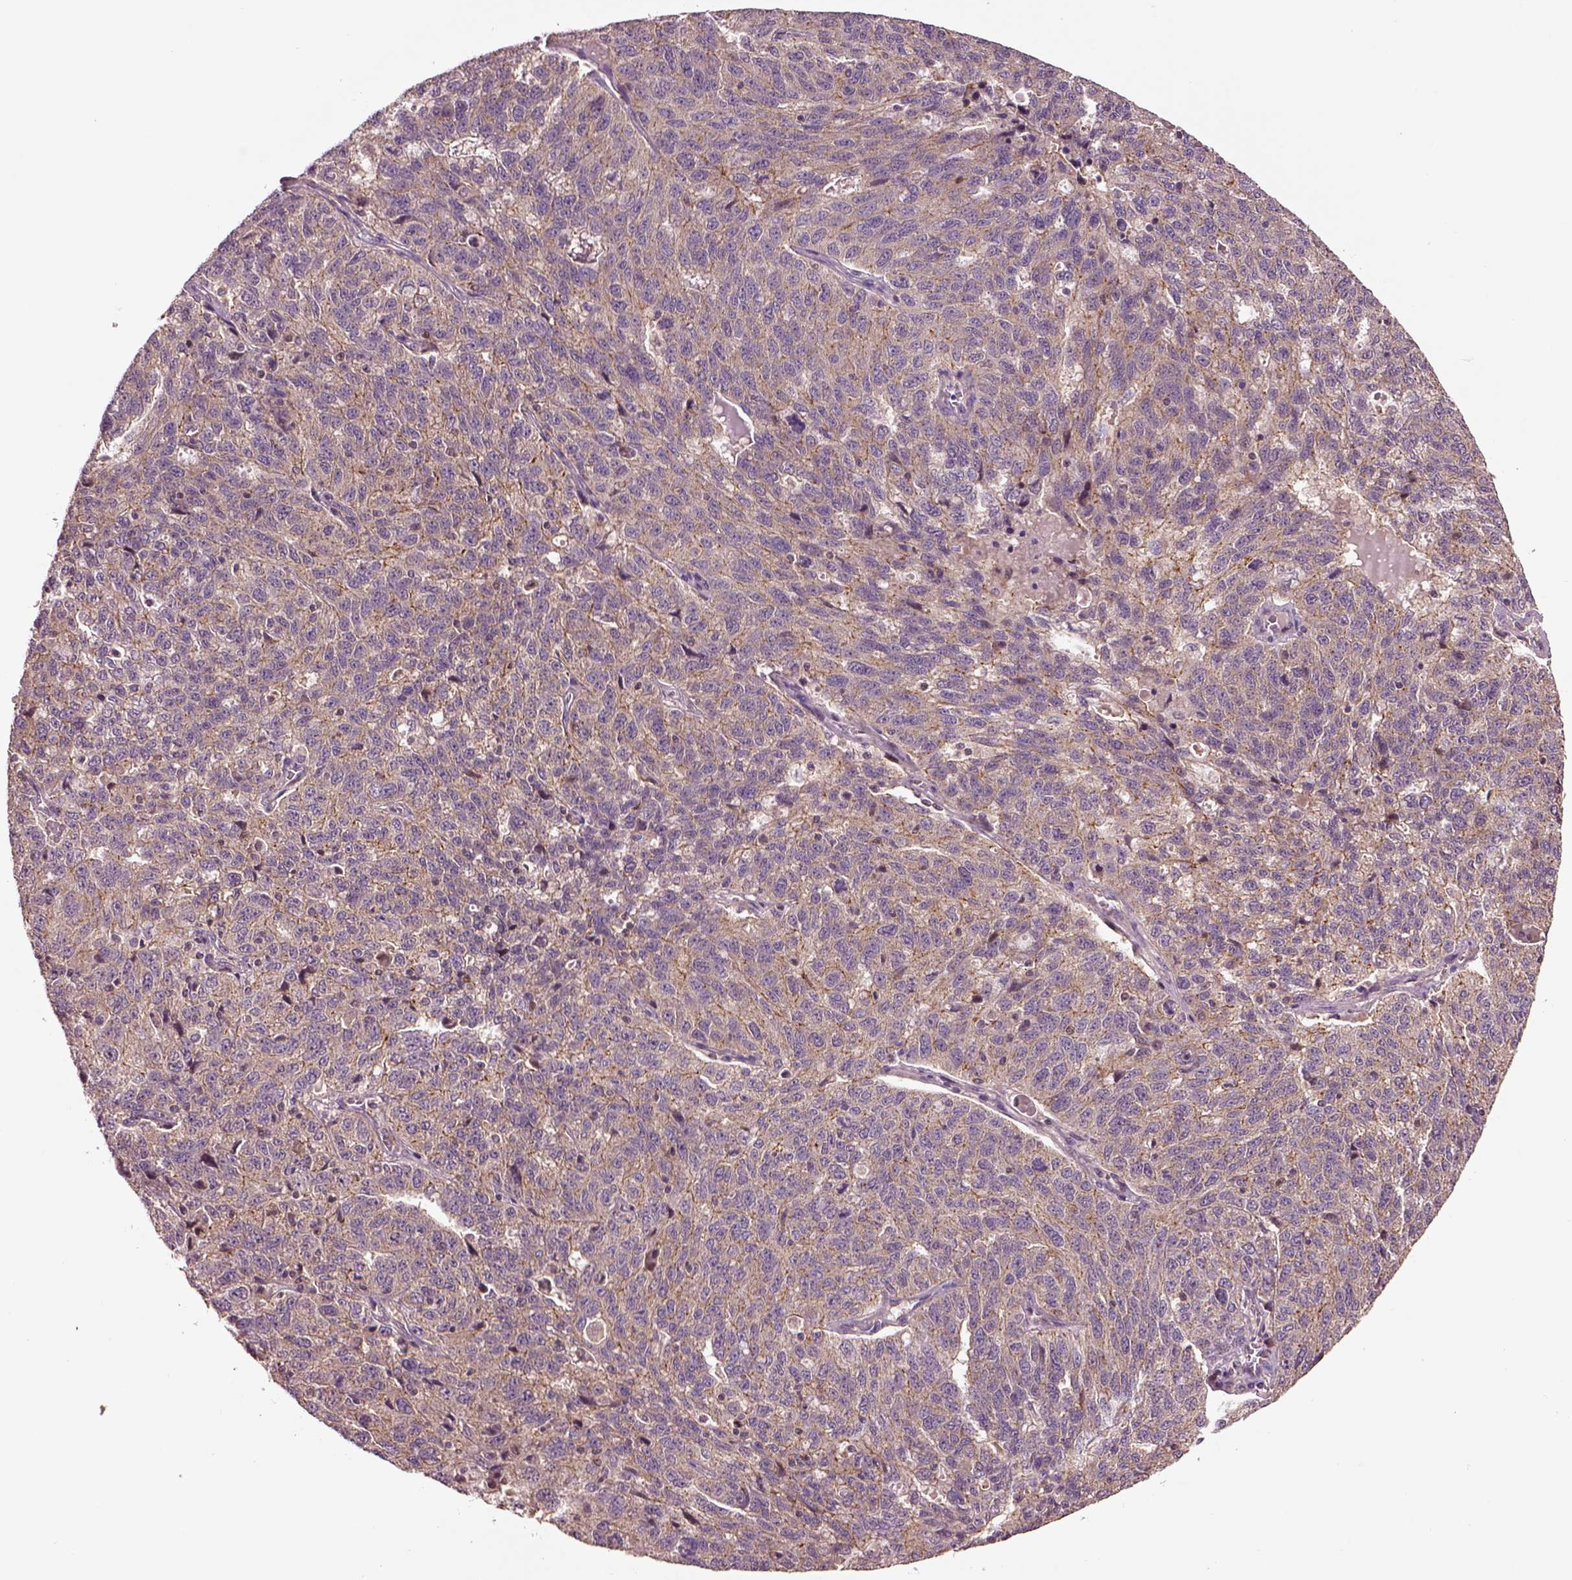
{"staining": {"intensity": "weak", "quantity": ">75%", "location": "cytoplasmic/membranous"}, "tissue": "ovarian cancer", "cell_type": "Tumor cells", "image_type": "cancer", "snomed": [{"axis": "morphology", "description": "Cystadenocarcinoma, serous, NOS"}, {"axis": "topography", "description": "Ovary"}], "caption": "An IHC histopathology image of neoplastic tissue is shown. Protein staining in brown labels weak cytoplasmic/membranous positivity in ovarian cancer (serous cystadenocarcinoma) within tumor cells. (brown staining indicates protein expression, while blue staining denotes nuclei).", "gene": "MTHFS", "patient": {"sex": "female", "age": 71}}